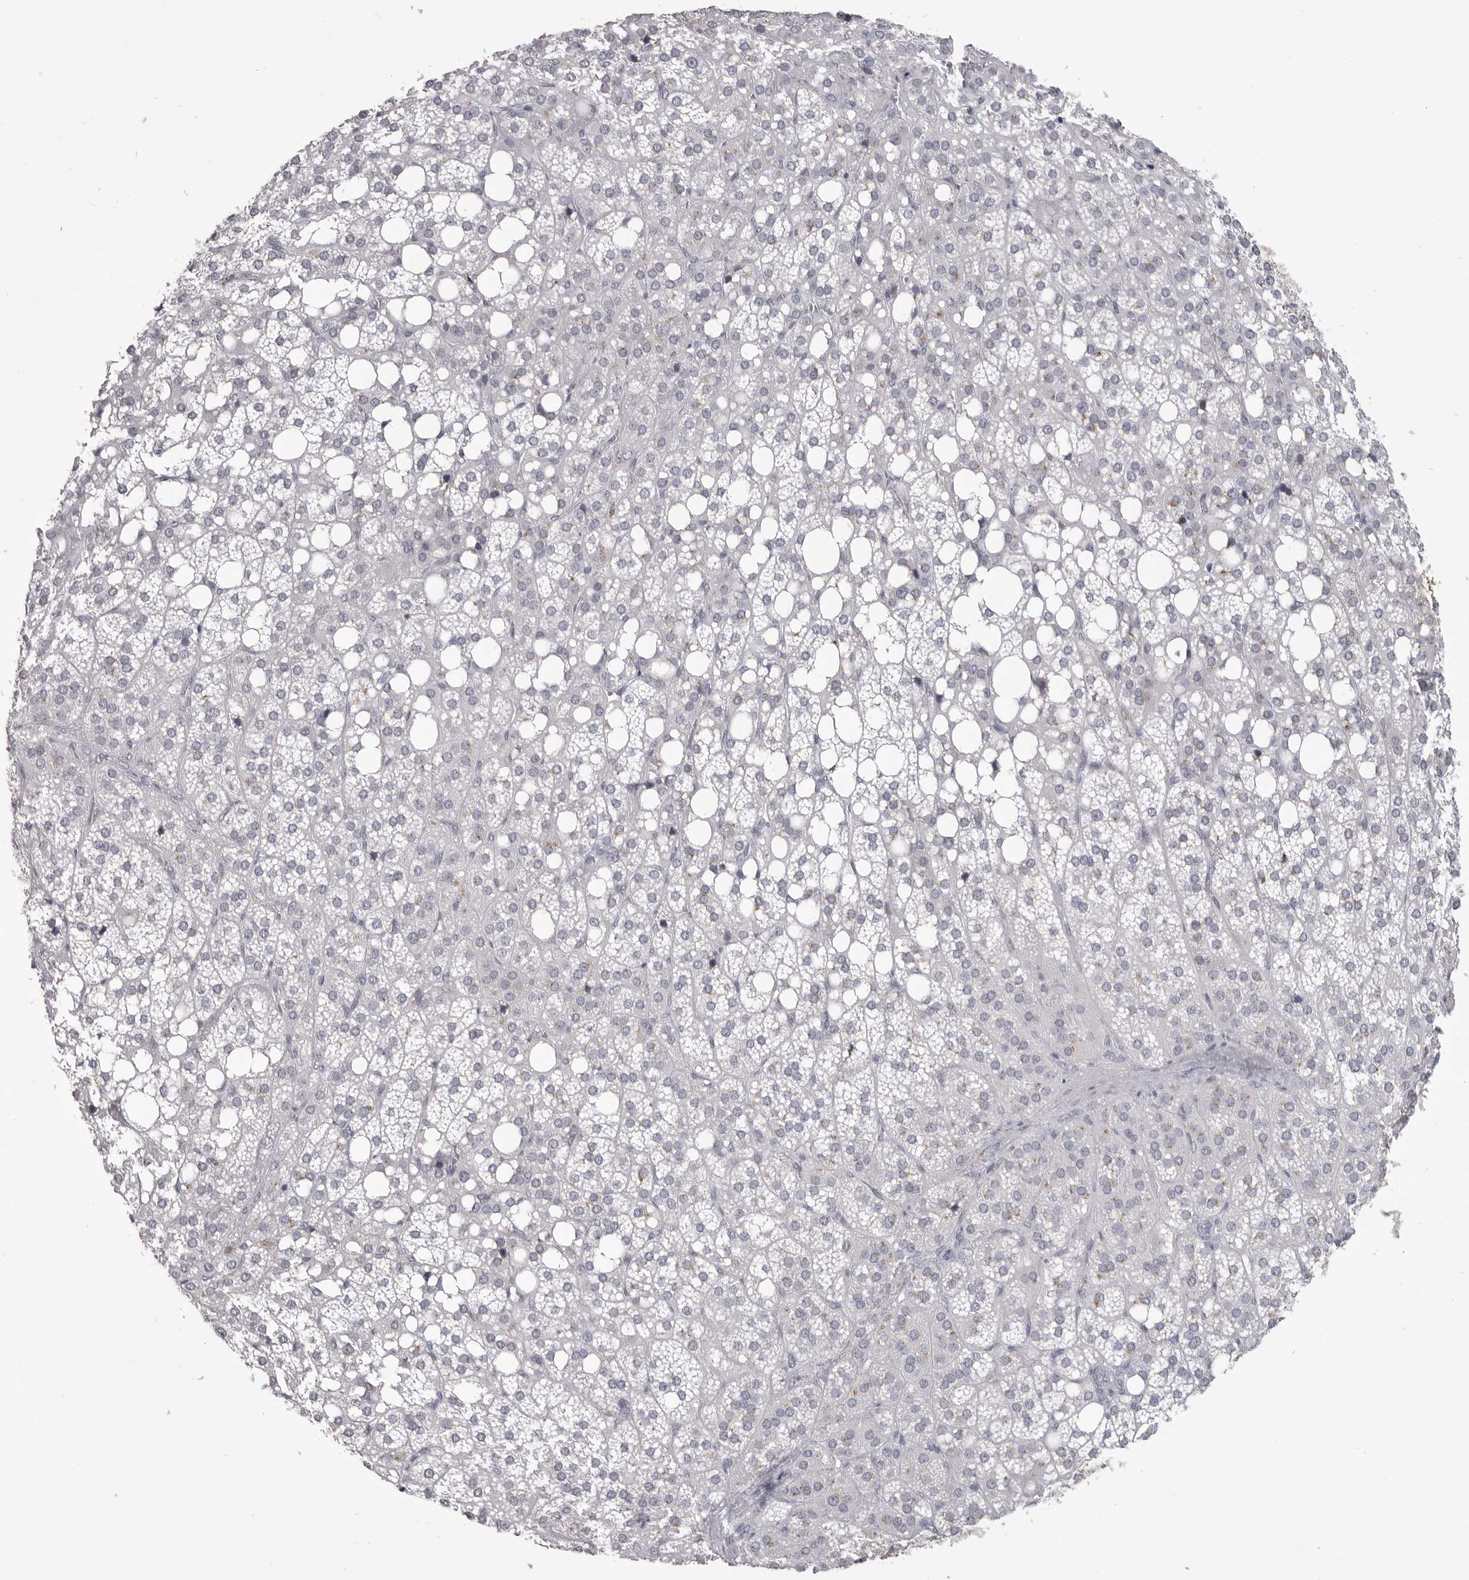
{"staining": {"intensity": "moderate", "quantity": "<25%", "location": "cytoplasmic/membranous"}, "tissue": "adrenal gland", "cell_type": "Glandular cells", "image_type": "normal", "snomed": [{"axis": "morphology", "description": "Normal tissue, NOS"}, {"axis": "topography", "description": "Adrenal gland"}], "caption": "Immunohistochemical staining of normal human adrenal gland demonstrates moderate cytoplasmic/membranous protein positivity in about <25% of glandular cells.", "gene": "TIMP1", "patient": {"sex": "female", "age": 59}}